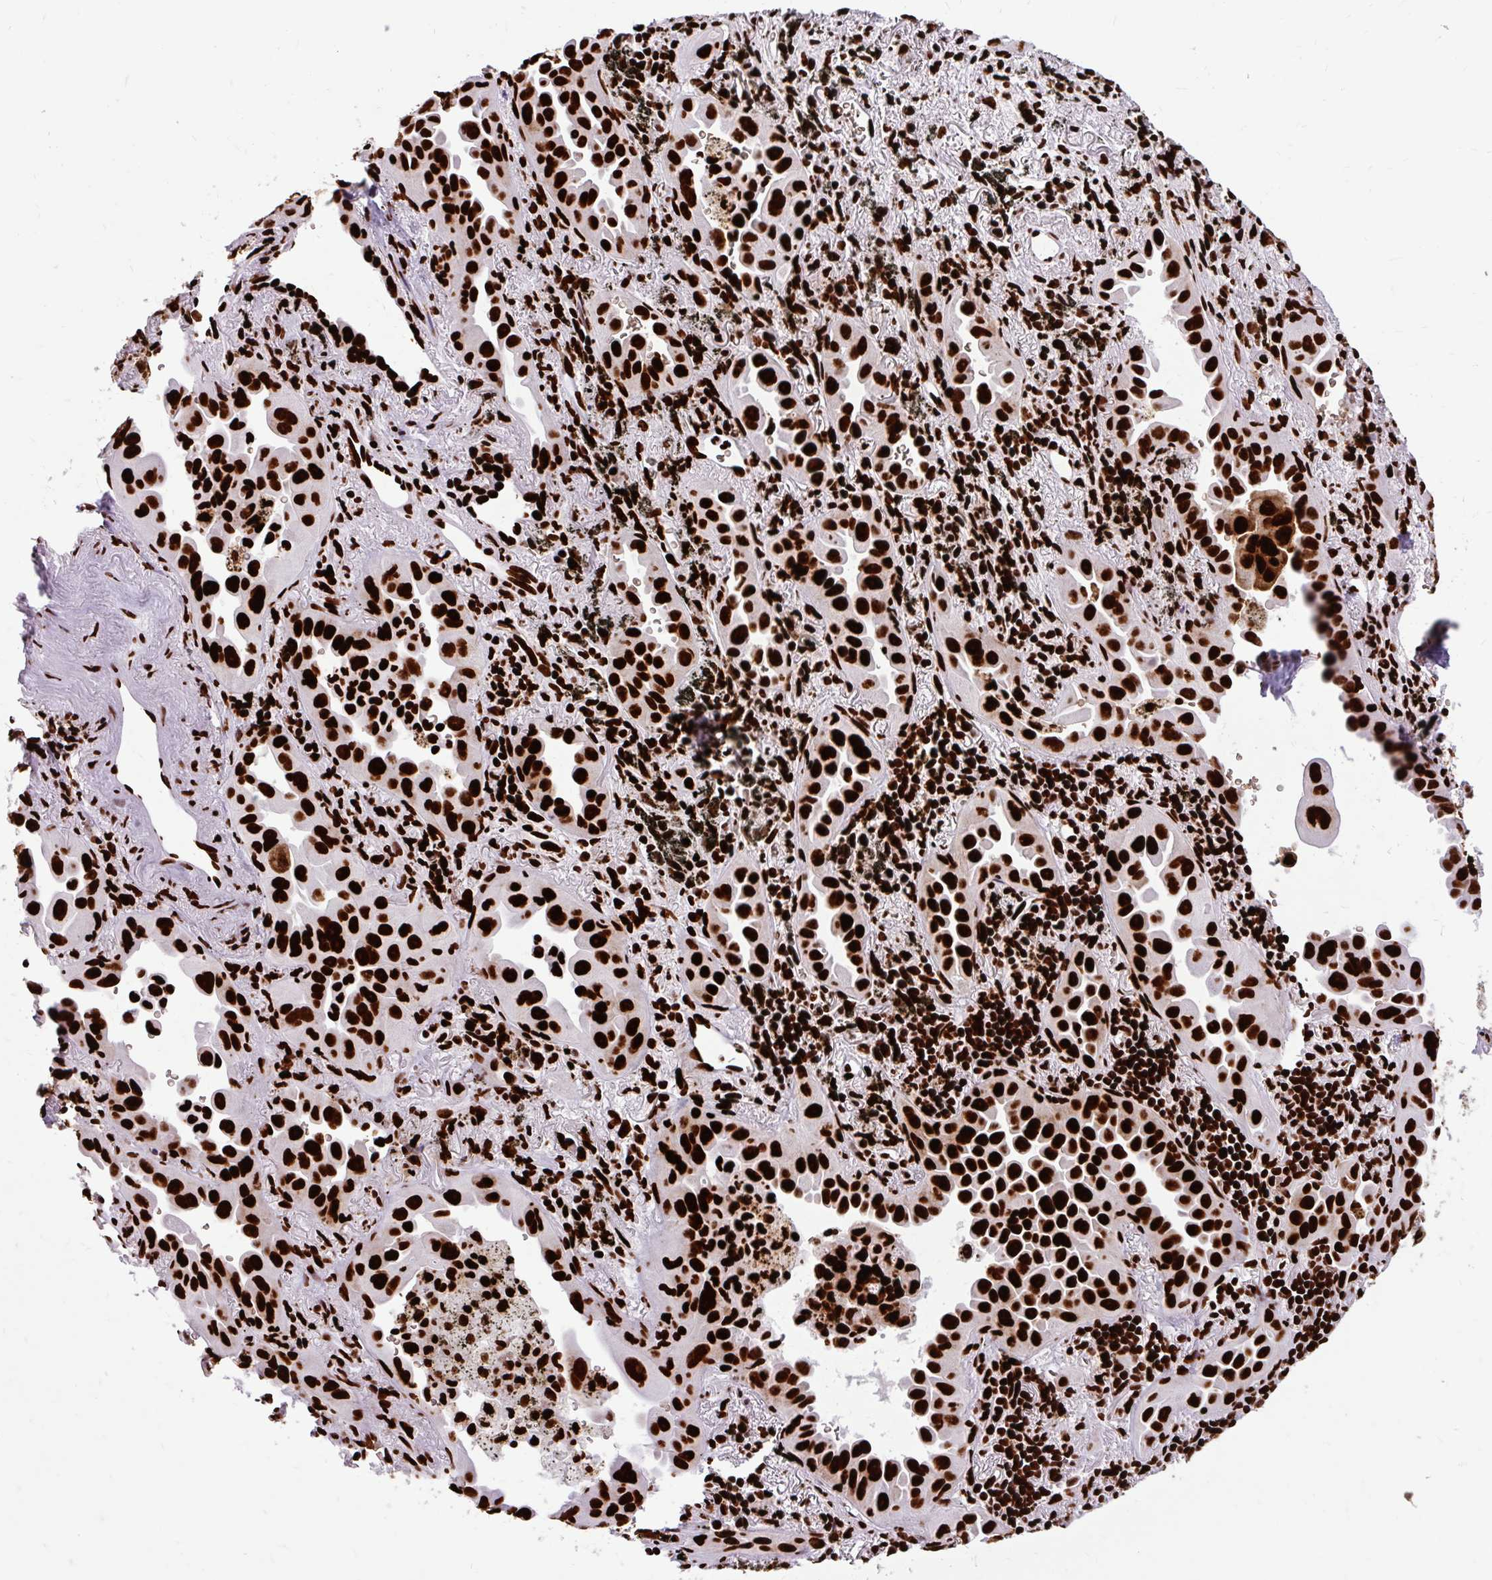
{"staining": {"intensity": "strong", "quantity": ">75%", "location": "nuclear"}, "tissue": "lung cancer", "cell_type": "Tumor cells", "image_type": "cancer", "snomed": [{"axis": "morphology", "description": "Adenocarcinoma, NOS"}, {"axis": "topography", "description": "Lung"}], "caption": "The photomicrograph reveals a brown stain indicating the presence of a protein in the nuclear of tumor cells in adenocarcinoma (lung). Using DAB (3,3'-diaminobenzidine) (brown) and hematoxylin (blue) stains, captured at high magnification using brightfield microscopy.", "gene": "FUS", "patient": {"sex": "male", "age": 68}}